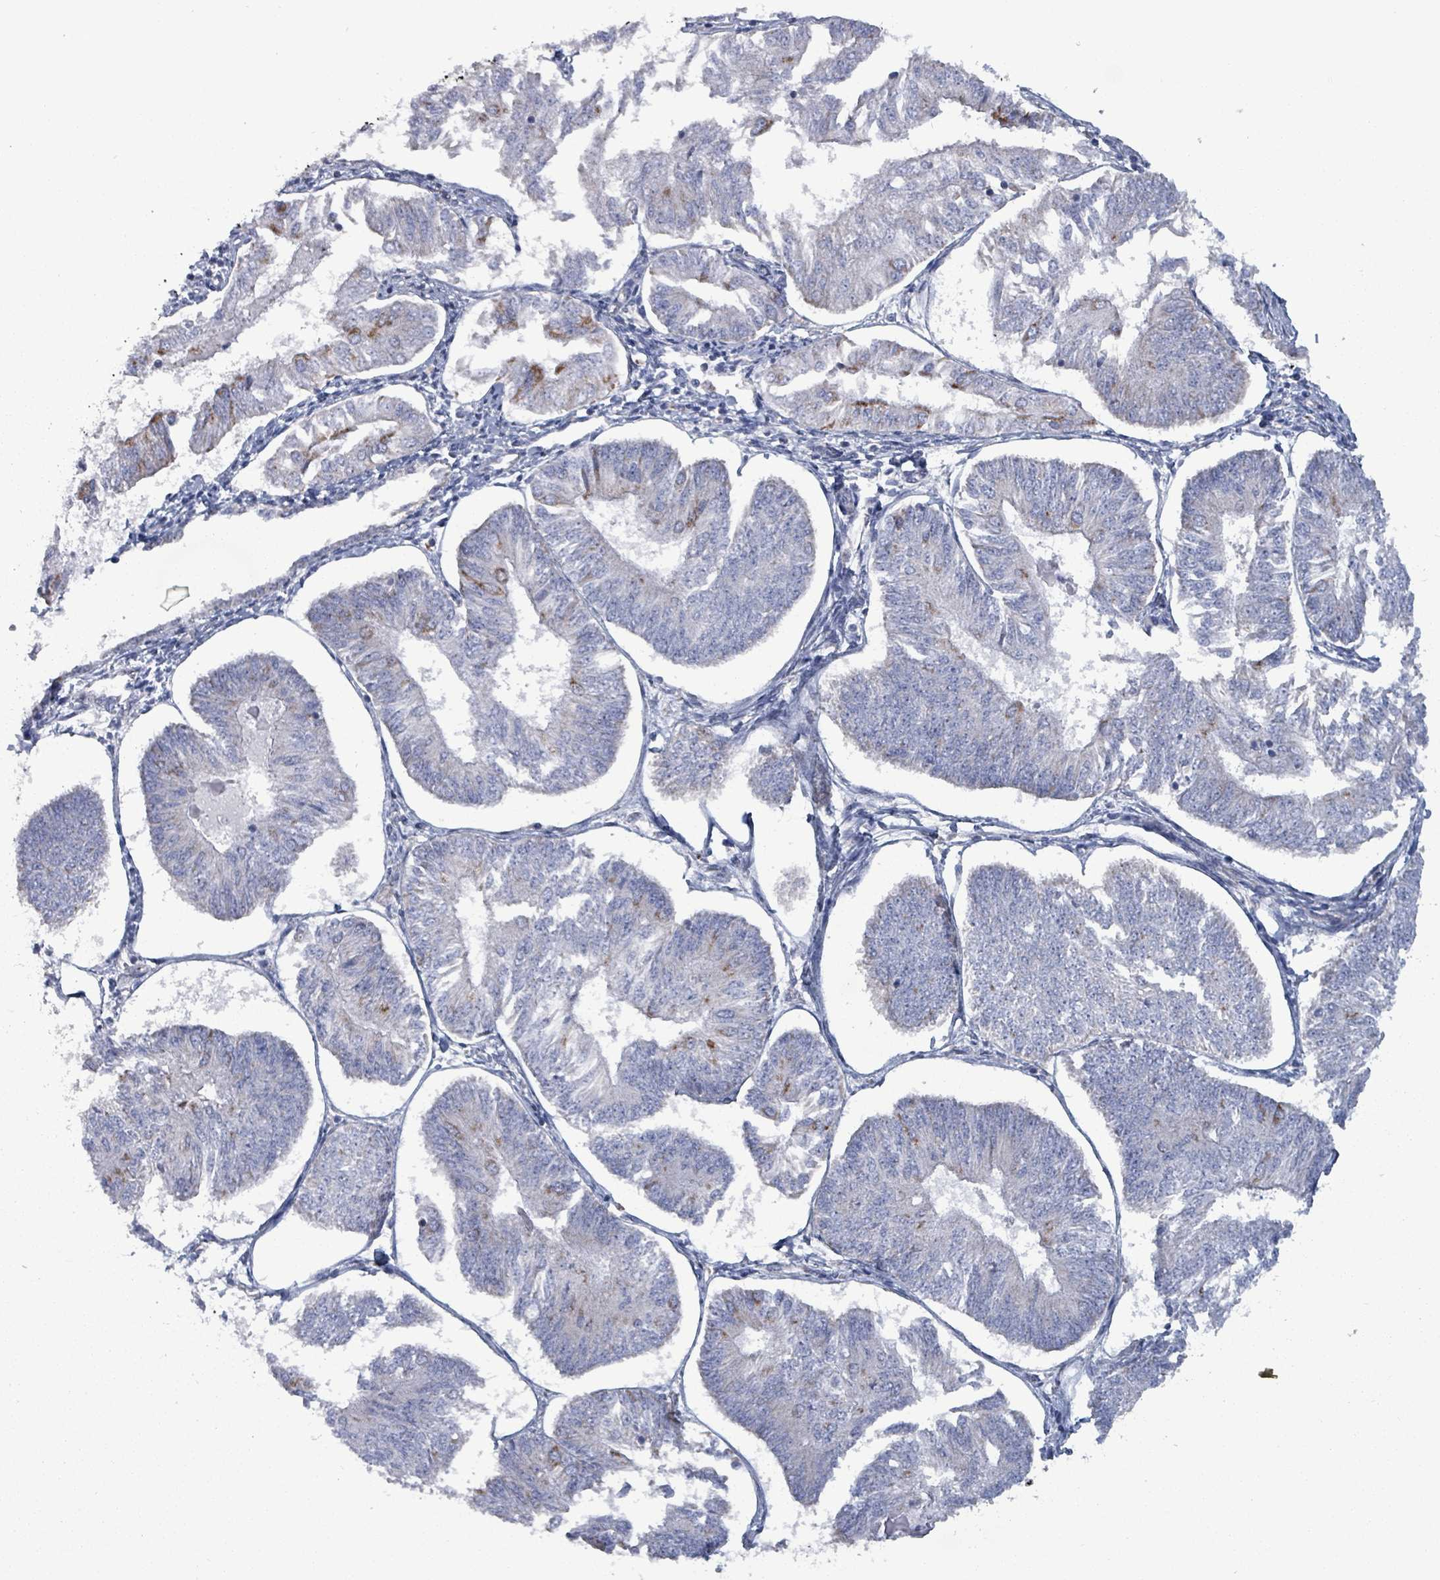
{"staining": {"intensity": "moderate", "quantity": "<25%", "location": "cytoplasmic/membranous"}, "tissue": "endometrial cancer", "cell_type": "Tumor cells", "image_type": "cancer", "snomed": [{"axis": "morphology", "description": "Adenocarcinoma, NOS"}, {"axis": "topography", "description": "Endometrium"}], "caption": "Adenocarcinoma (endometrial) stained with immunohistochemistry exhibits moderate cytoplasmic/membranous positivity in about <25% of tumor cells.", "gene": "IDH3B", "patient": {"sex": "female", "age": 58}}